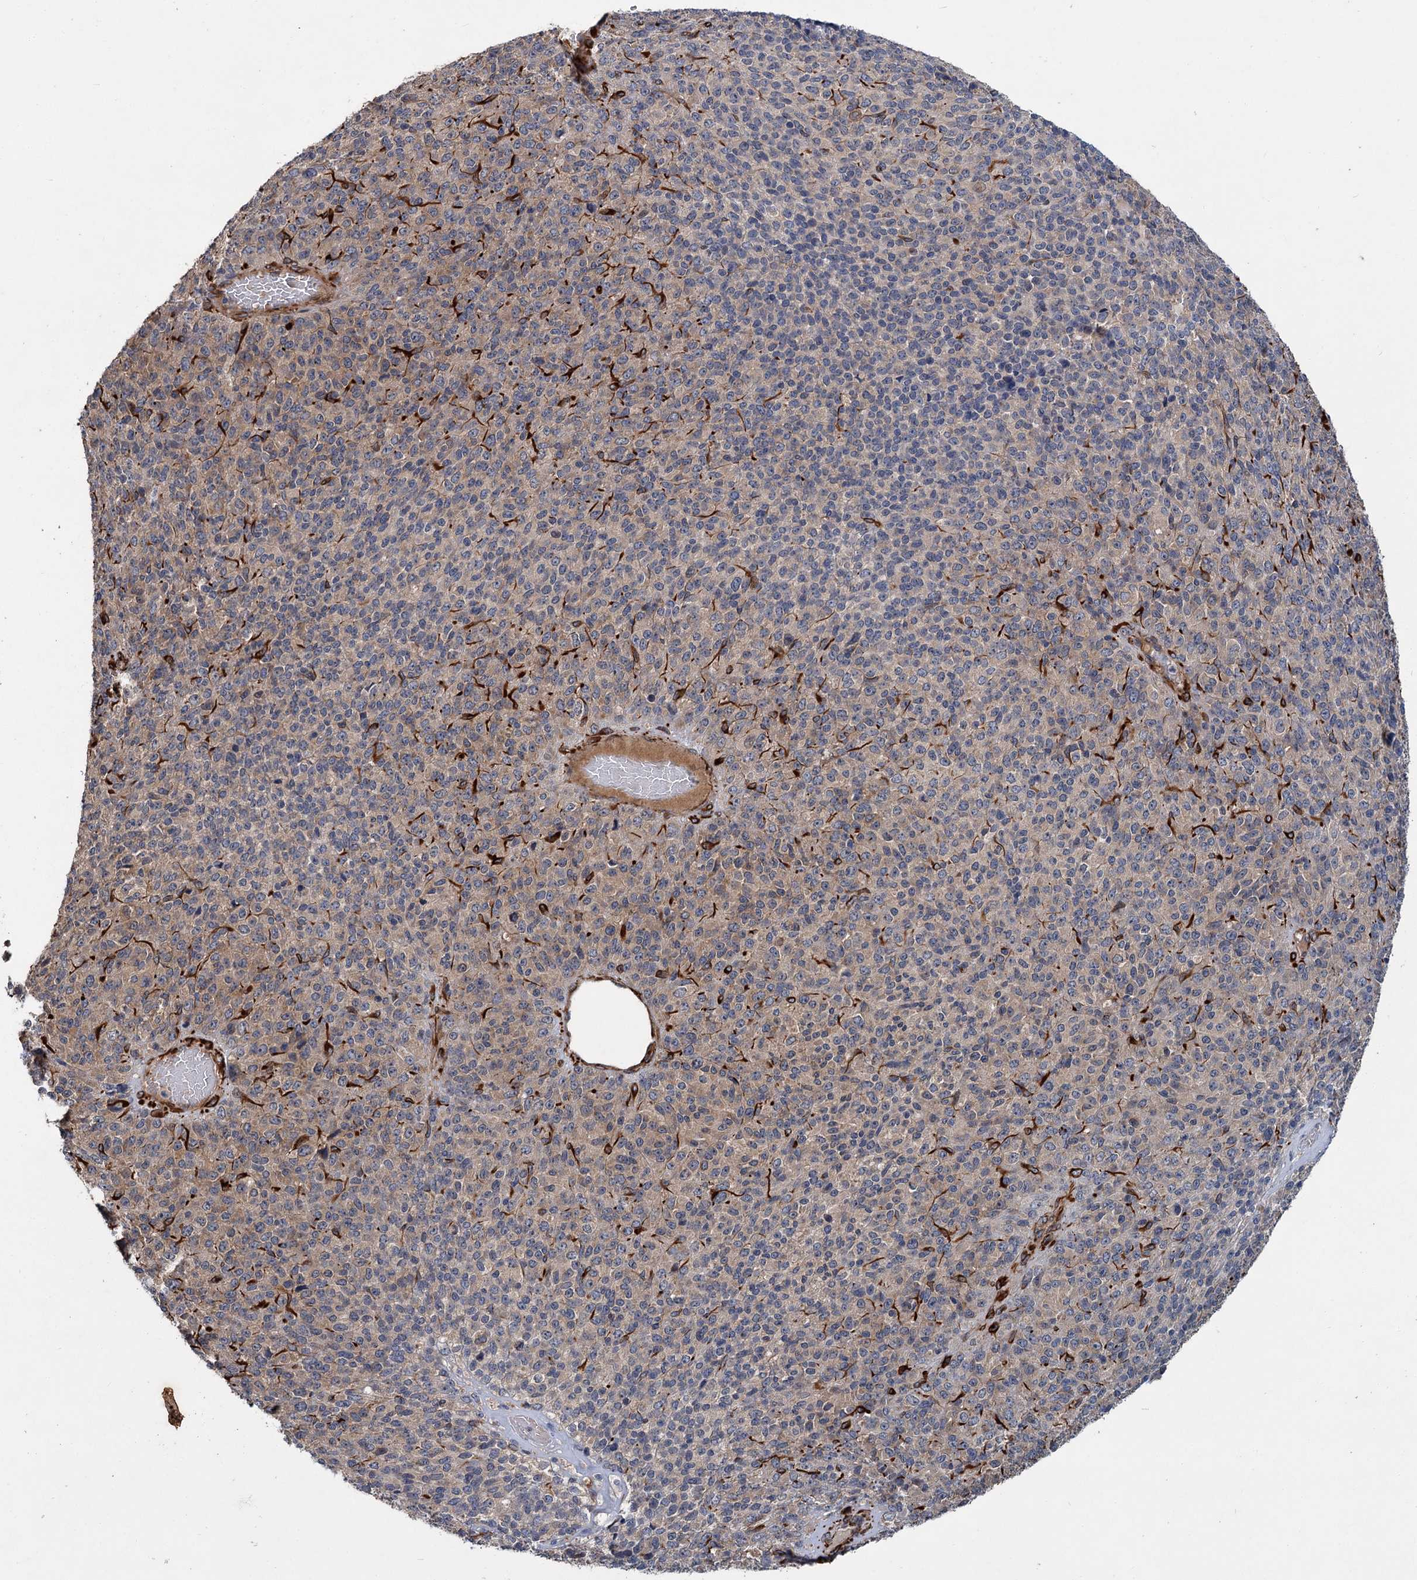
{"staining": {"intensity": "moderate", "quantity": "25%-75%", "location": "cytoplasmic/membranous"}, "tissue": "melanoma", "cell_type": "Tumor cells", "image_type": "cancer", "snomed": [{"axis": "morphology", "description": "Malignant melanoma, Metastatic site"}, {"axis": "topography", "description": "Brain"}], "caption": "This histopathology image reveals immunohistochemistry staining of human melanoma, with medium moderate cytoplasmic/membranous expression in about 25%-75% of tumor cells.", "gene": "PKN2", "patient": {"sex": "female", "age": 56}}